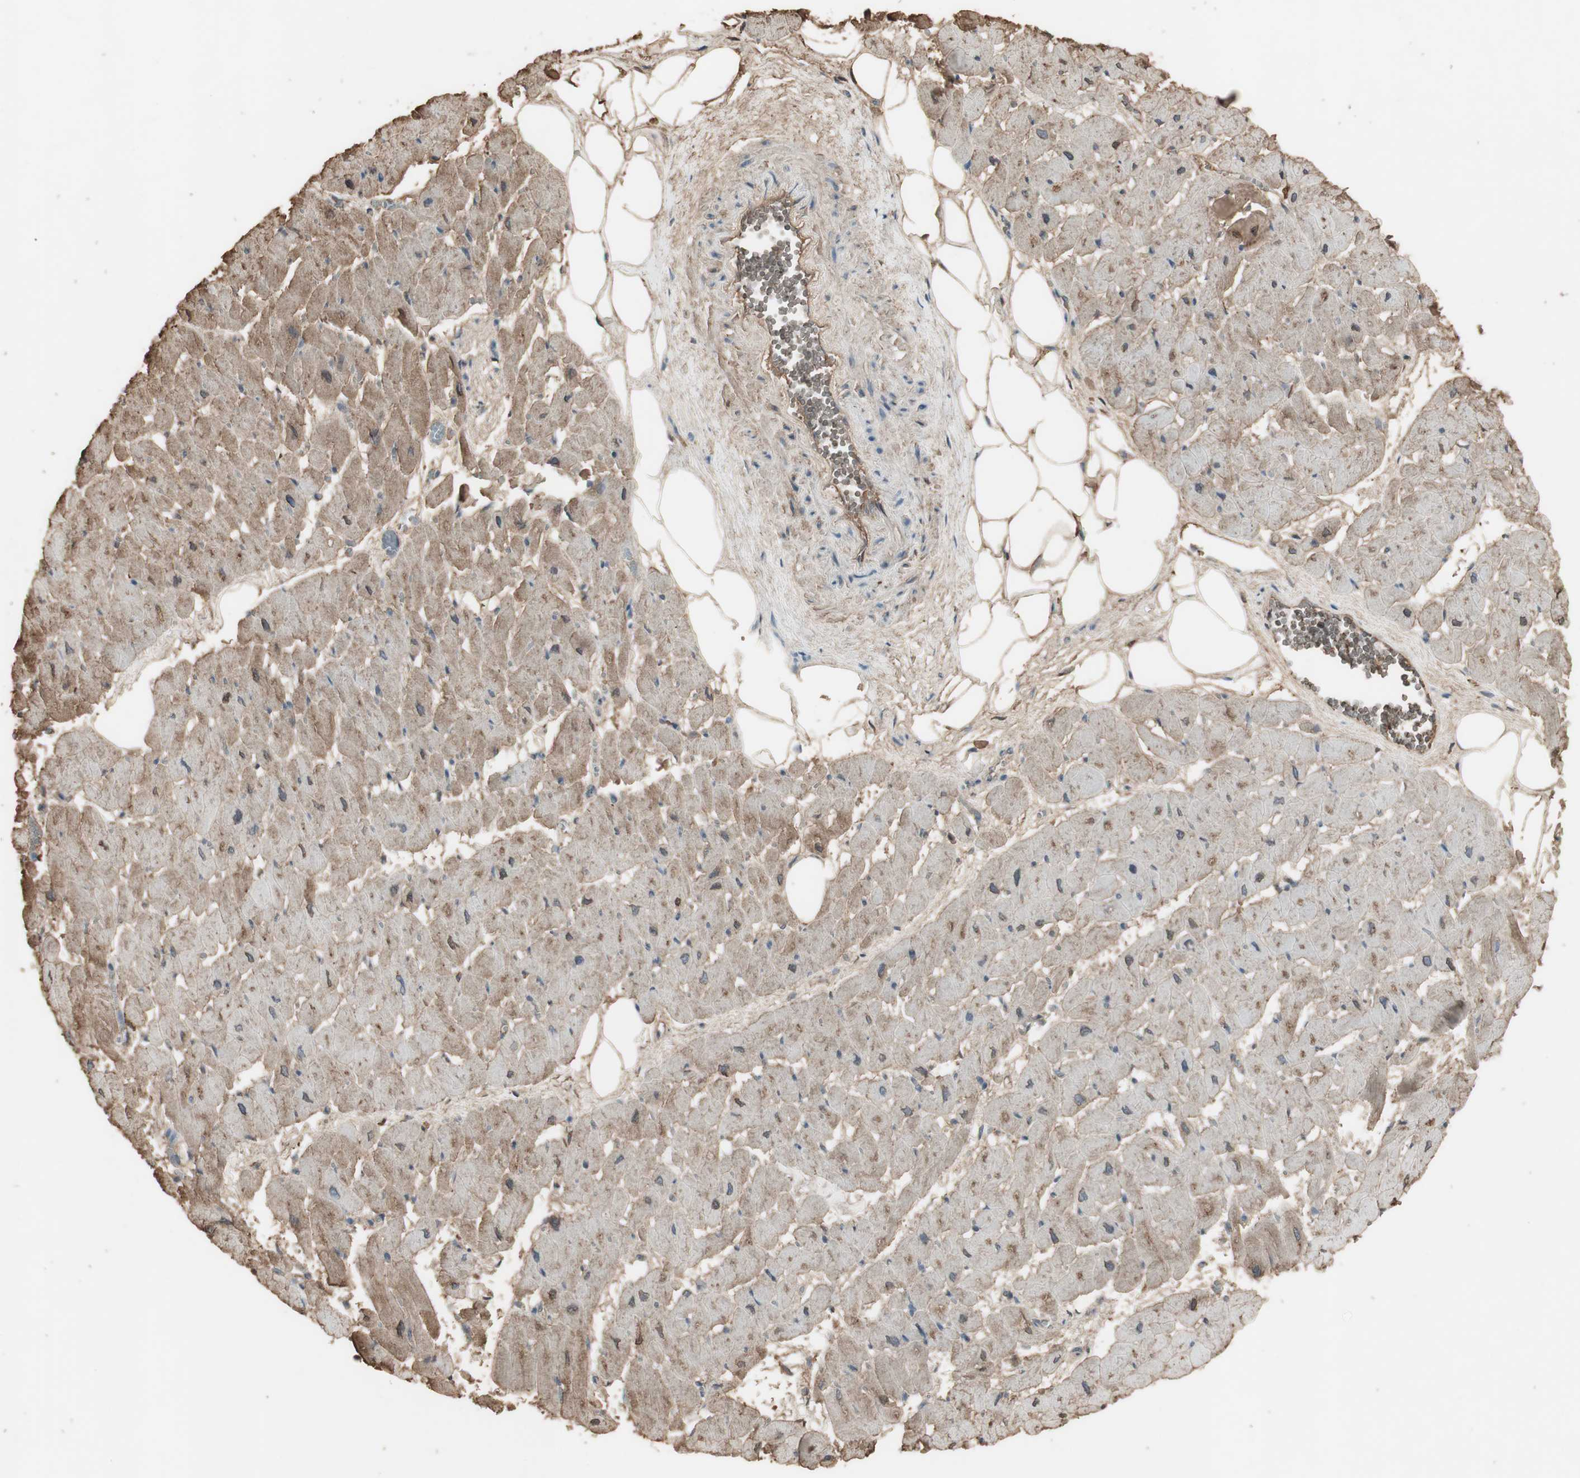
{"staining": {"intensity": "moderate", "quantity": ">75%", "location": "cytoplasmic/membranous"}, "tissue": "heart muscle", "cell_type": "Cardiomyocytes", "image_type": "normal", "snomed": [{"axis": "morphology", "description": "Normal tissue, NOS"}, {"axis": "topography", "description": "Heart"}], "caption": "About >75% of cardiomyocytes in benign human heart muscle demonstrate moderate cytoplasmic/membranous protein staining as visualized by brown immunohistochemical staining.", "gene": "MMP14", "patient": {"sex": "female", "age": 19}}